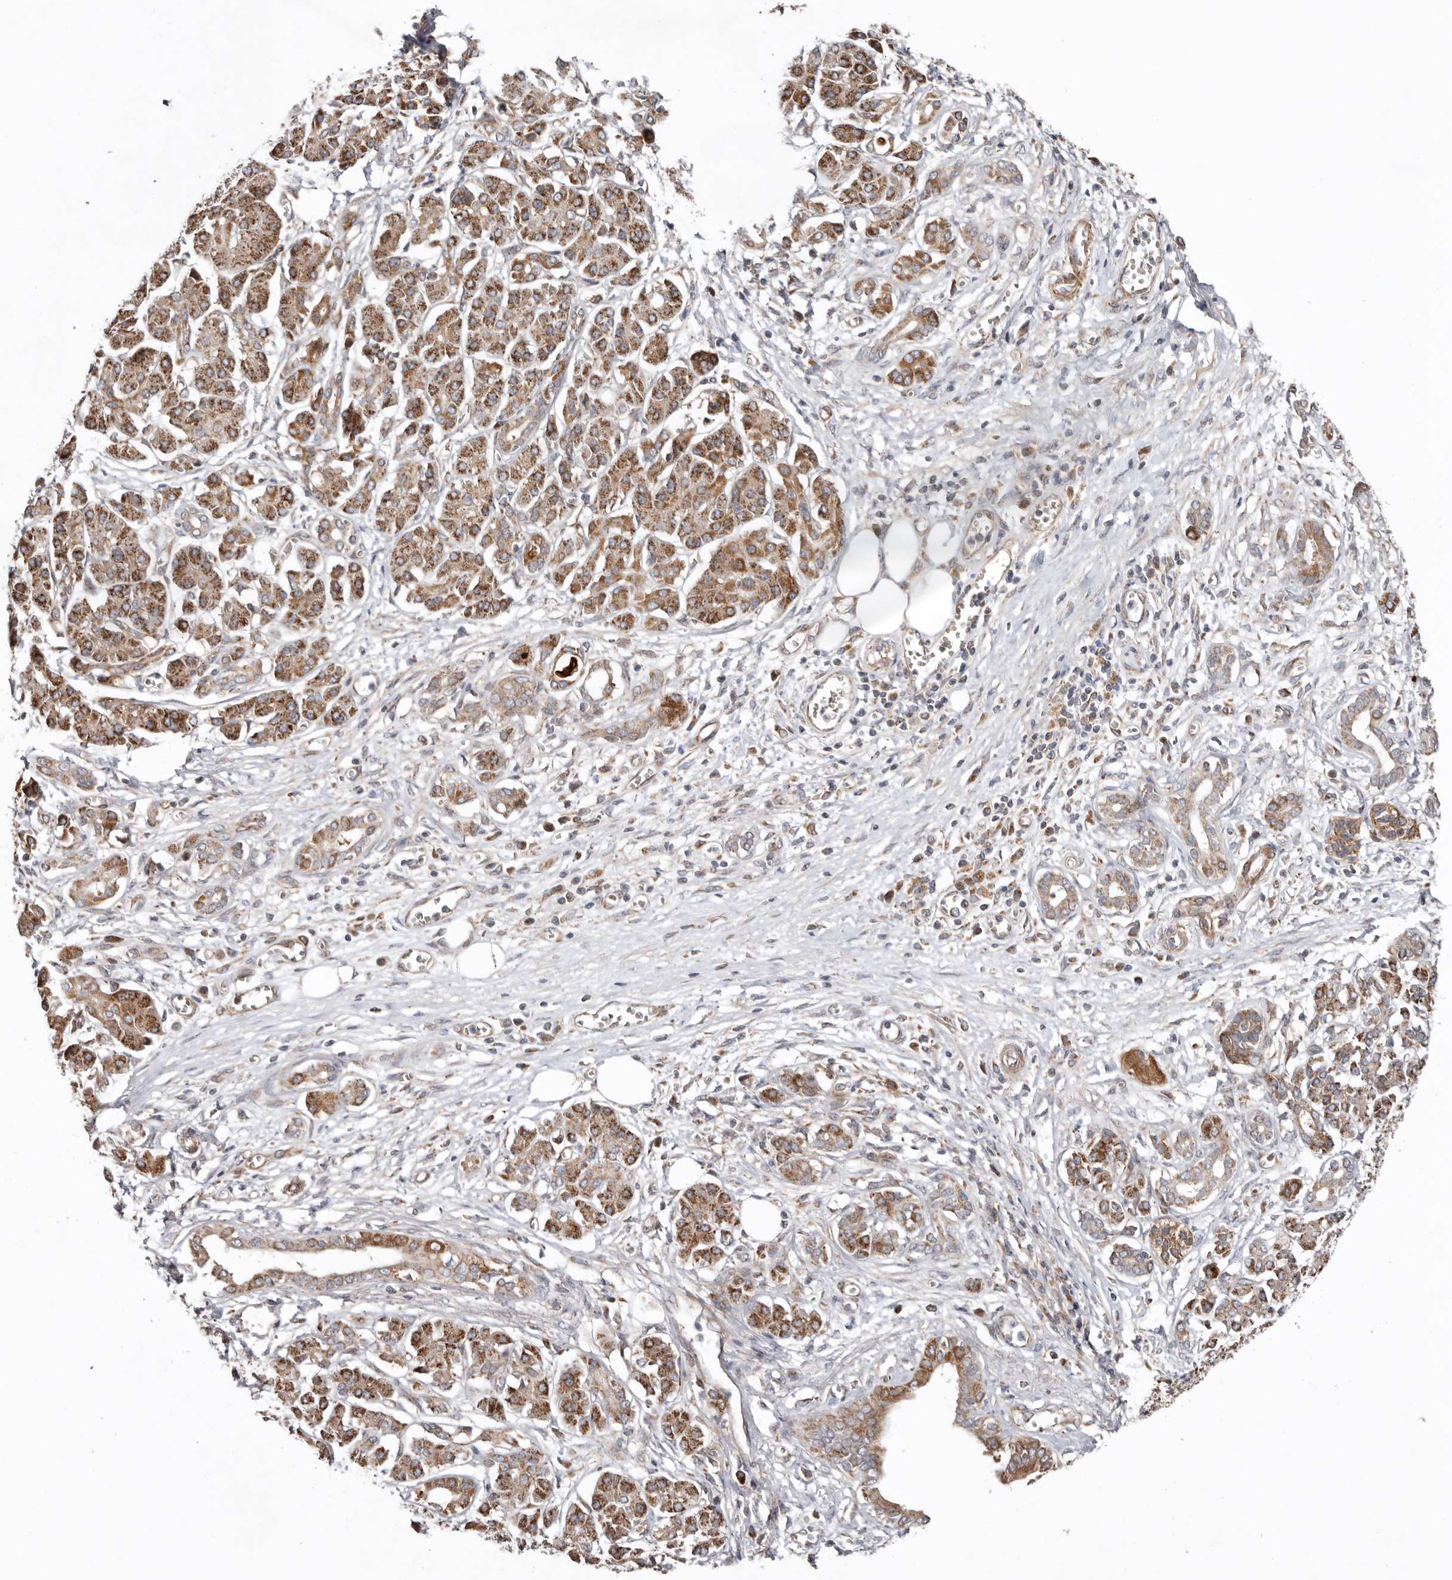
{"staining": {"intensity": "moderate", "quantity": ">75%", "location": "cytoplasmic/membranous"}, "tissue": "pancreatic cancer", "cell_type": "Tumor cells", "image_type": "cancer", "snomed": [{"axis": "morphology", "description": "Adenocarcinoma, NOS"}, {"axis": "topography", "description": "Pancreas"}], "caption": "Human pancreatic cancer (adenocarcinoma) stained with a protein marker demonstrates moderate staining in tumor cells.", "gene": "PROKR1", "patient": {"sex": "male", "age": 78}}